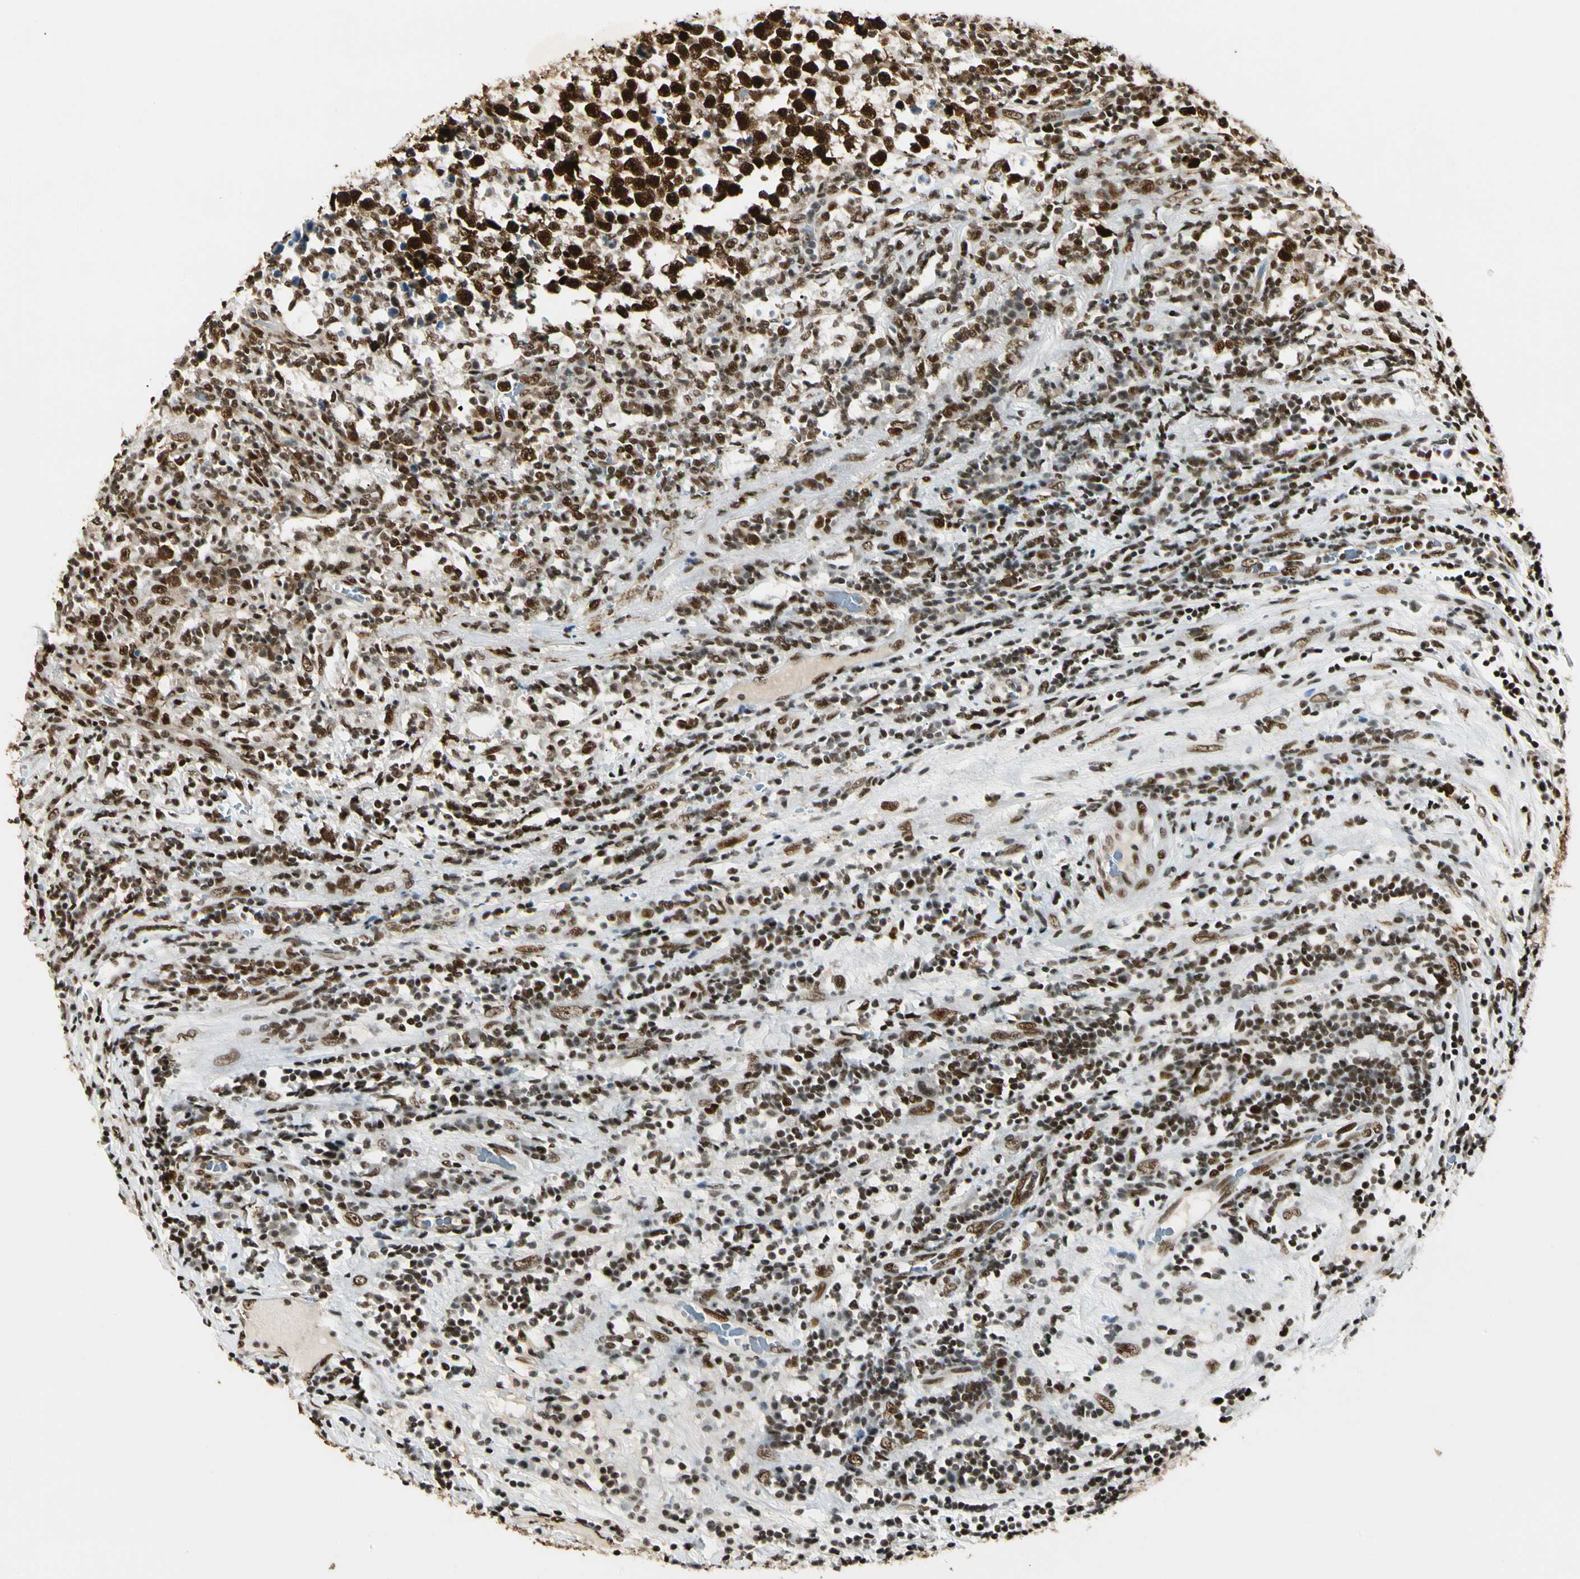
{"staining": {"intensity": "strong", "quantity": ">75%", "location": "nuclear"}, "tissue": "testis cancer", "cell_type": "Tumor cells", "image_type": "cancer", "snomed": [{"axis": "morphology", "description": "Seminoma, NOS"}, {"axis": "topography", "description": "Testis"}], "caption": "This is a photomicrograph of IHC staining of testis cancer (seminoma), which shows strong expression in the nuclear of tumor cells.", "gene": "FUS", "patient": {"sex": "male", "age": 43}}